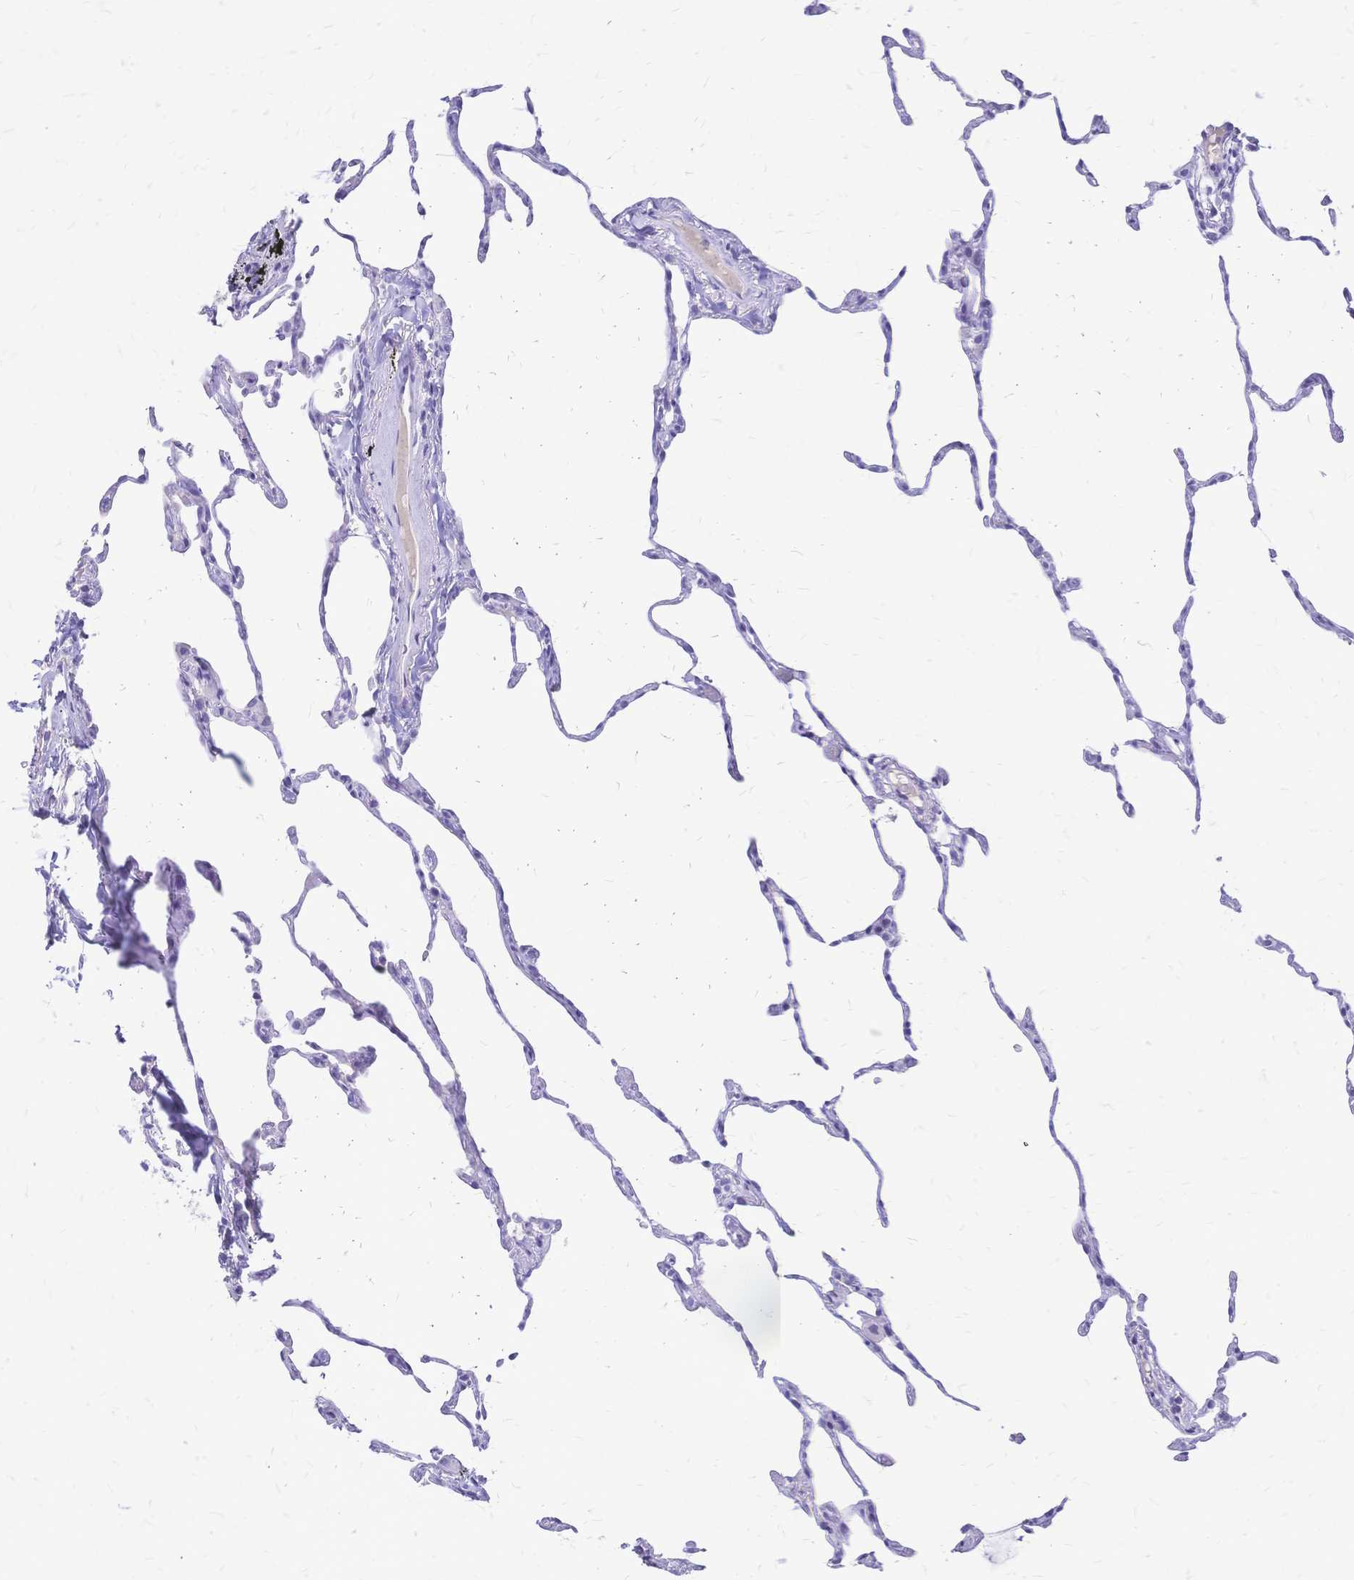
{"staining": {"intensity": "negative", "quantity": "none", "location": "none"}, "tissue": "lung", "cell_type": "Alveolar cells", "image_type": "normal", "snomed": [{"axis": "morphology", "description": "Normal tissue, NOS"}, {"axis": "topography", "description": "Lung"}], "caption": "Immunohistochemistry of benign human lung exhibits no positivity in alveolar cells.", "gene": "FA2H", "patient": {"sex": "female", "age": 57}}